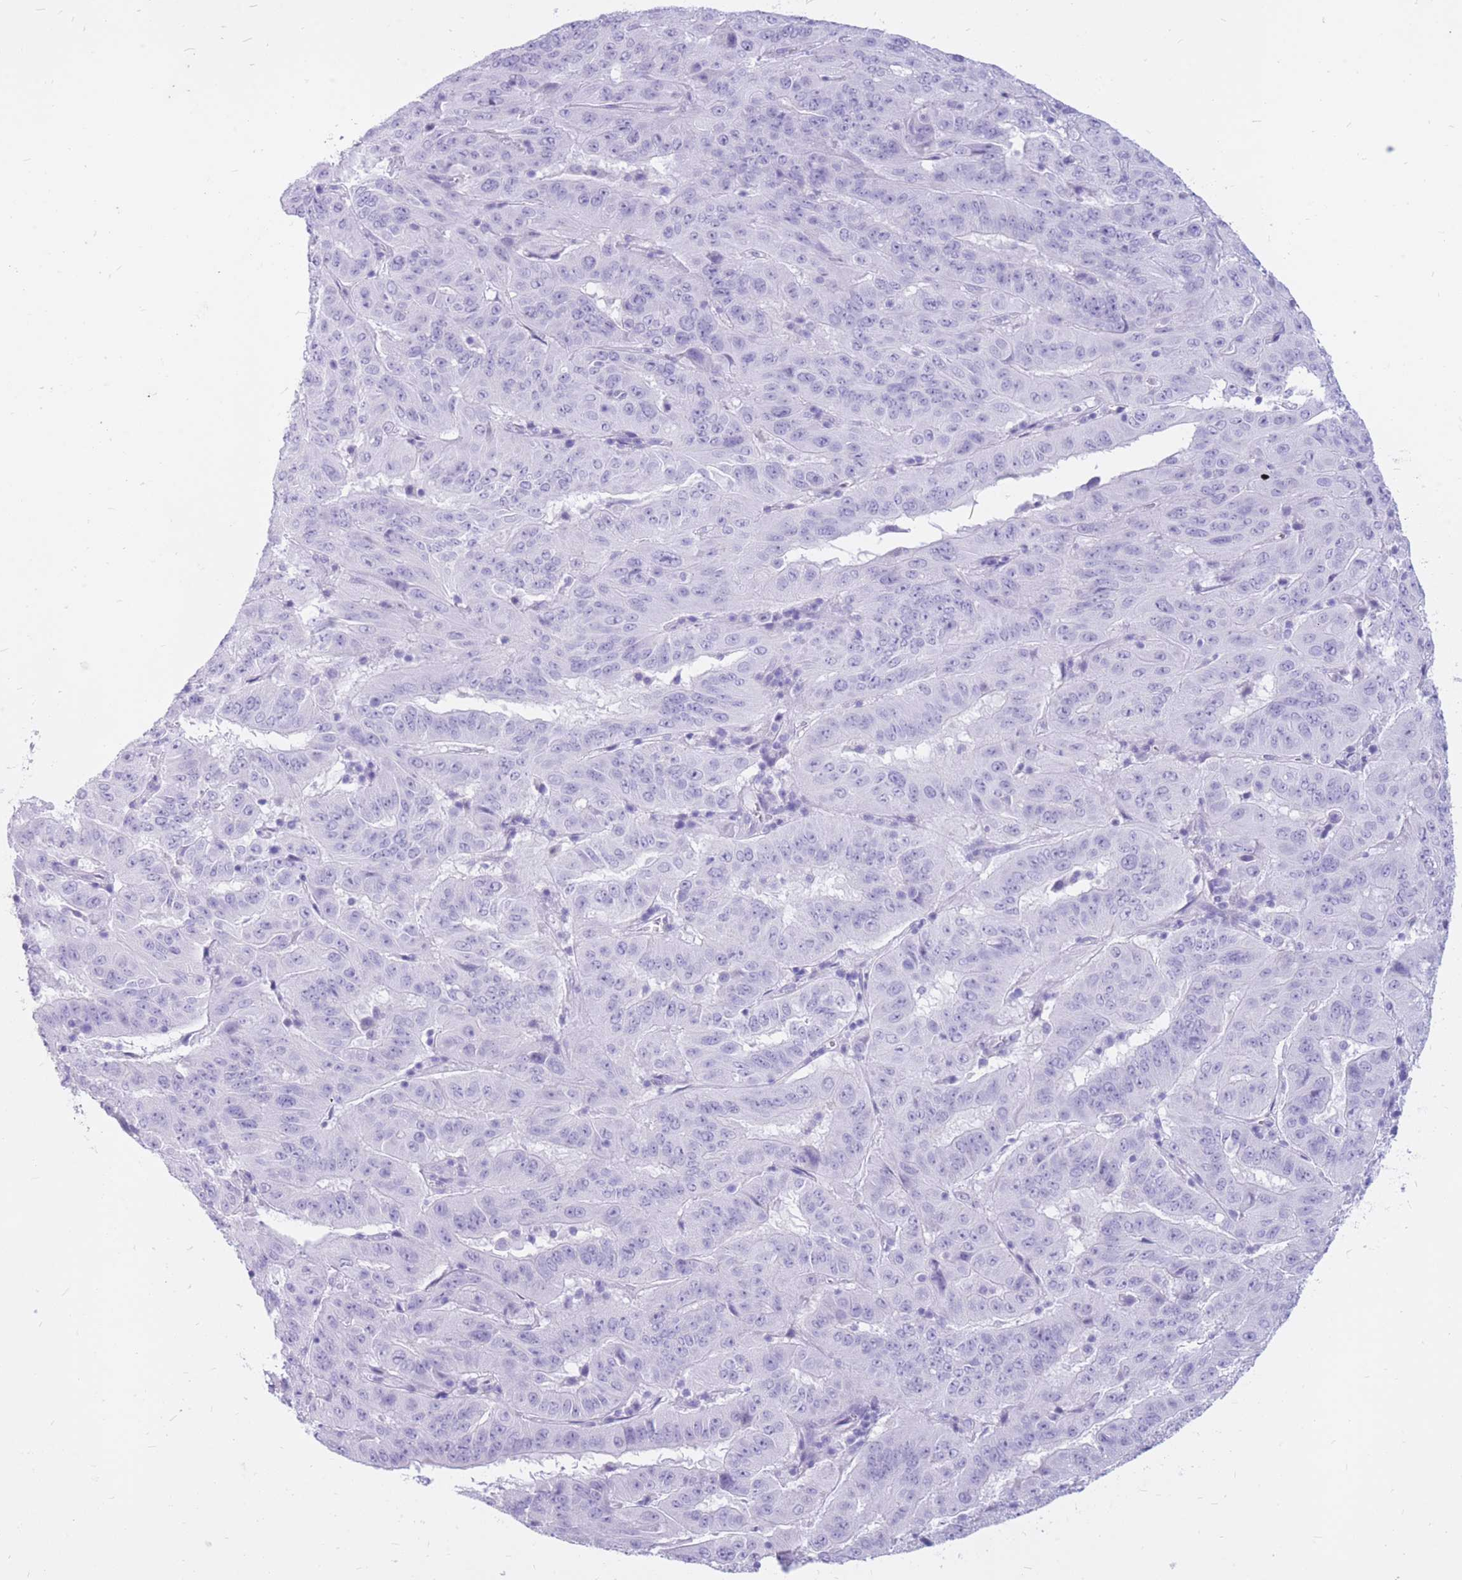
{"staining": {"intensity": "negative", "quantity": "none", "location": "none"}, "tissue": "pancreatic cancer", "cell_type": "Tumor cells", "image_type": "cancer", "snomed": [{"axis": "morphology", "description": "Adenocarcinoma, NOS"}, {"axis": "topography", "description": "Pancreas"}], "caption": "A photomicrograph of human pancreatic cancer (adenocarcinoma) is negative for staining in tumor cells.", "gene": "CYP21A2", "patient": {"sex": "male", "age": 63}}